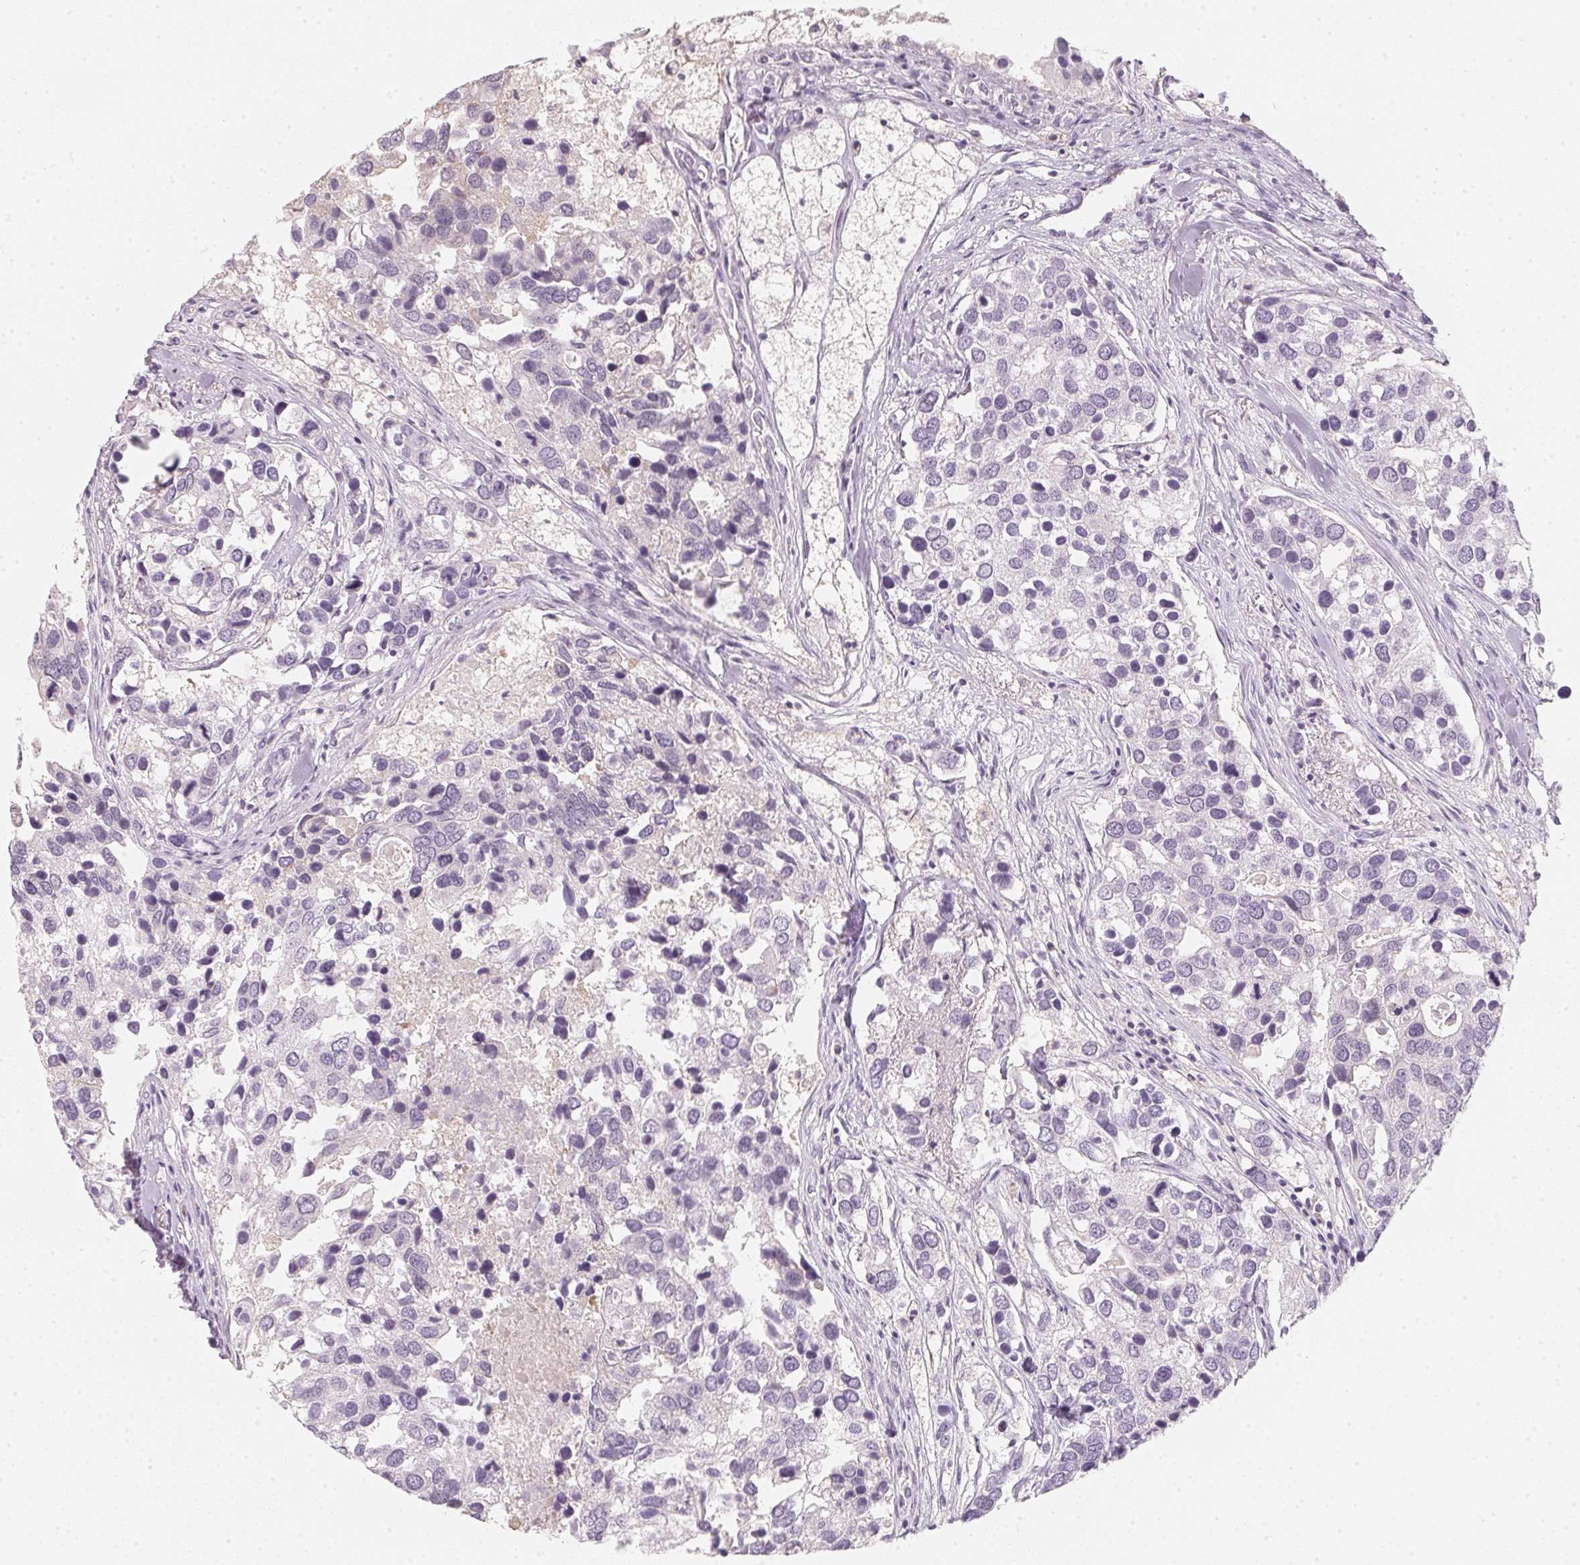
{"staining": {"intensity": "negative", "quantity": "none", "location": "none"}, "tissue": "breast cancer", "cell_type": "Tumor cells", "image_type": "cancer", "snomed": [{"axis": "morphology", "description": "Duct carcinoma"}, {"axis": "topography", "description": "Breast"}], "caption": "Tumor cells are negative for protein expression in human breast invasive ductal carcinoma.", "gene": "CFAP276", "patient": {"sex": "female", "age": 83}}